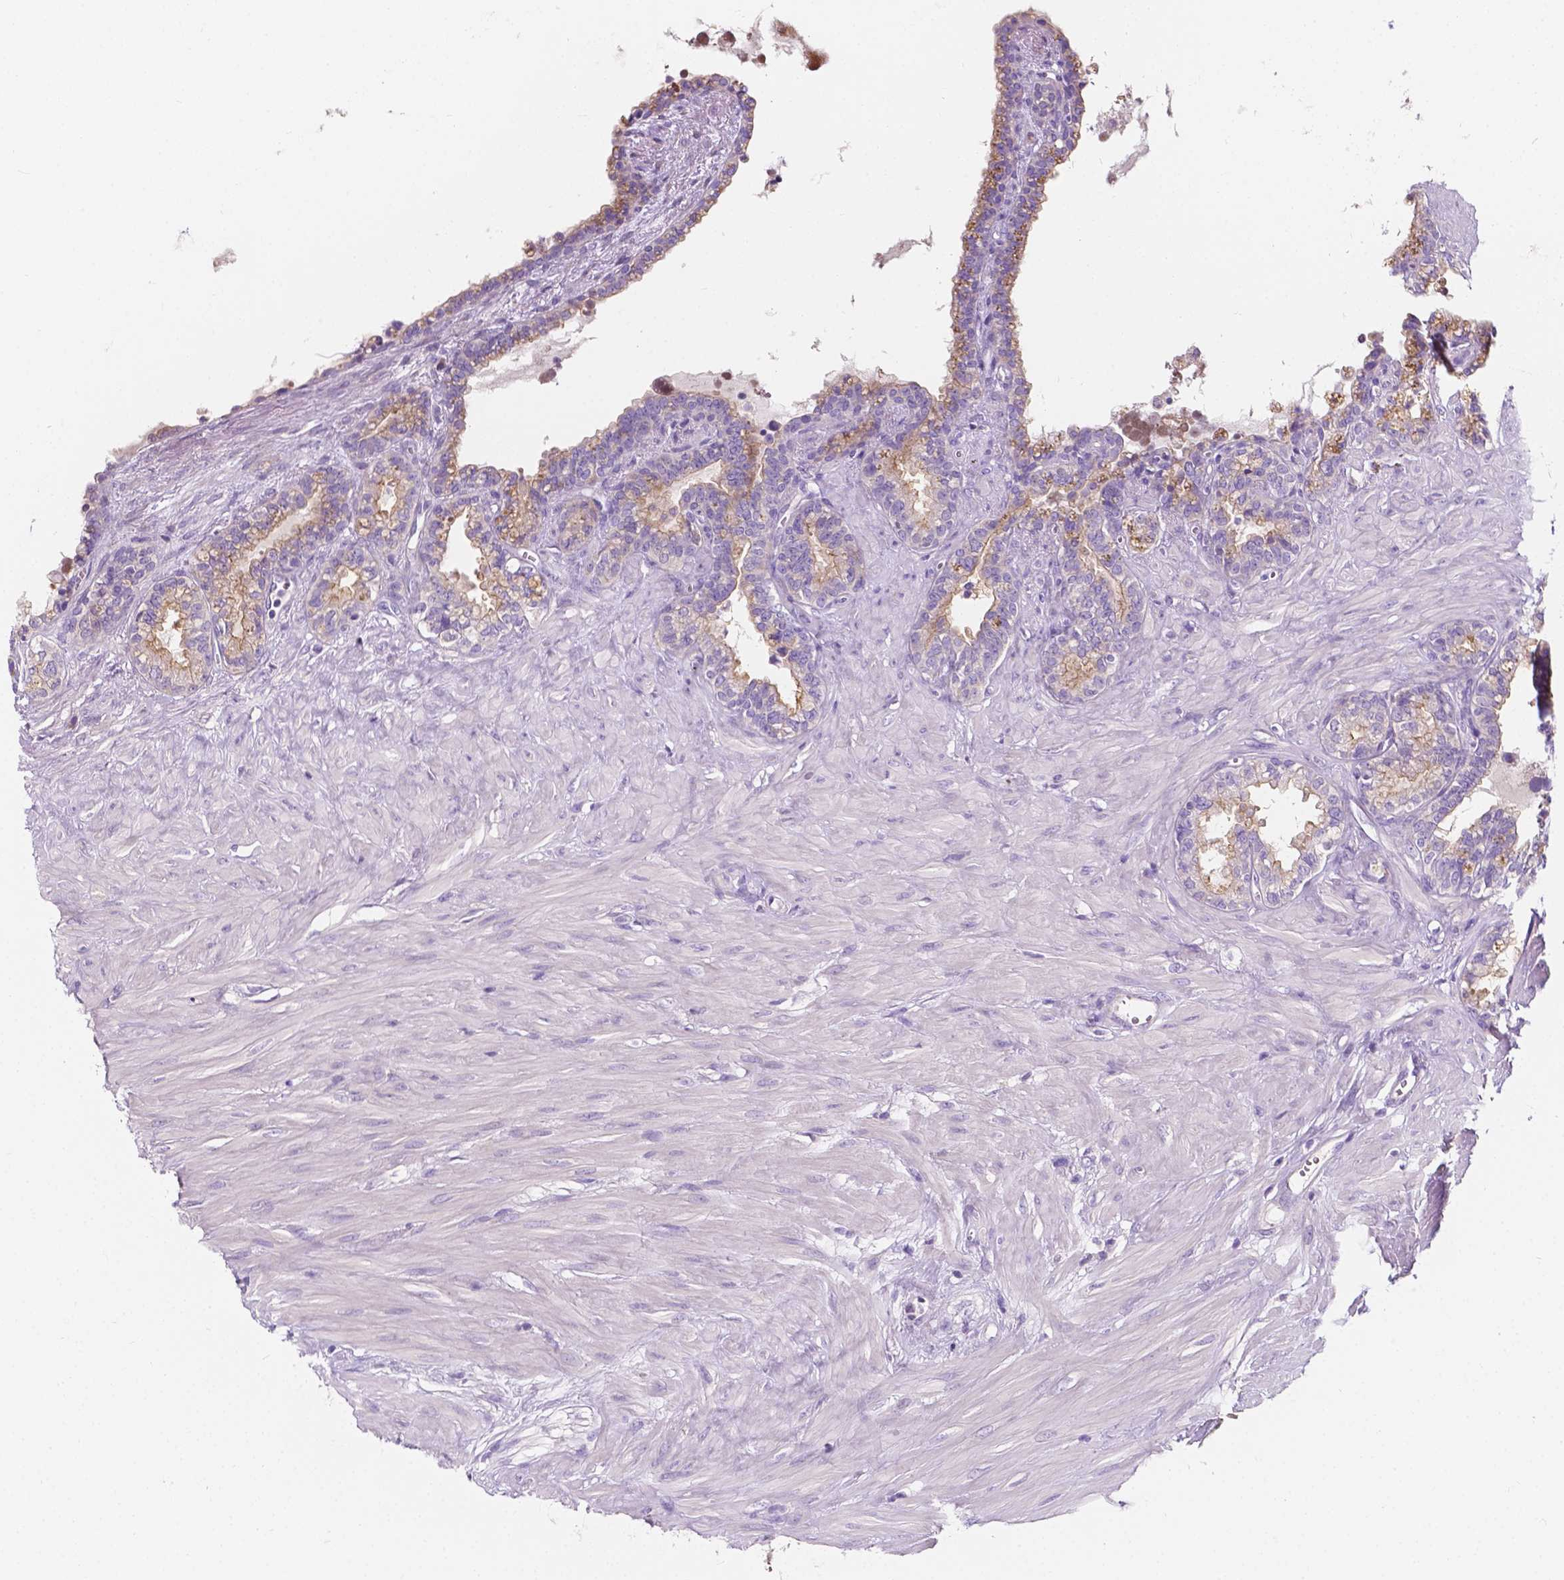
{"staining": {"intensity": "negative", "quantity": "none", "location": "none"}, "tissue": "seminal vesicle", "cell_type": "Glandular cells", "image_type": "normal", "snomed": [{"axis": "morphology", "description": "Normal tissue, NOS"}, {"axis": "morphology", "description": "Urothelial carcinoma, NOS"}, {"axis": "topography", "description": "Urinary bladder"}, {"axis": "topography", "description": "Seminal veicle"}], "caption": "Image shows no protein staining in glandular cells of benign seminal vesicle.", "gene": "SIRT2", "patient": {"sex": "male", "age": 76}}